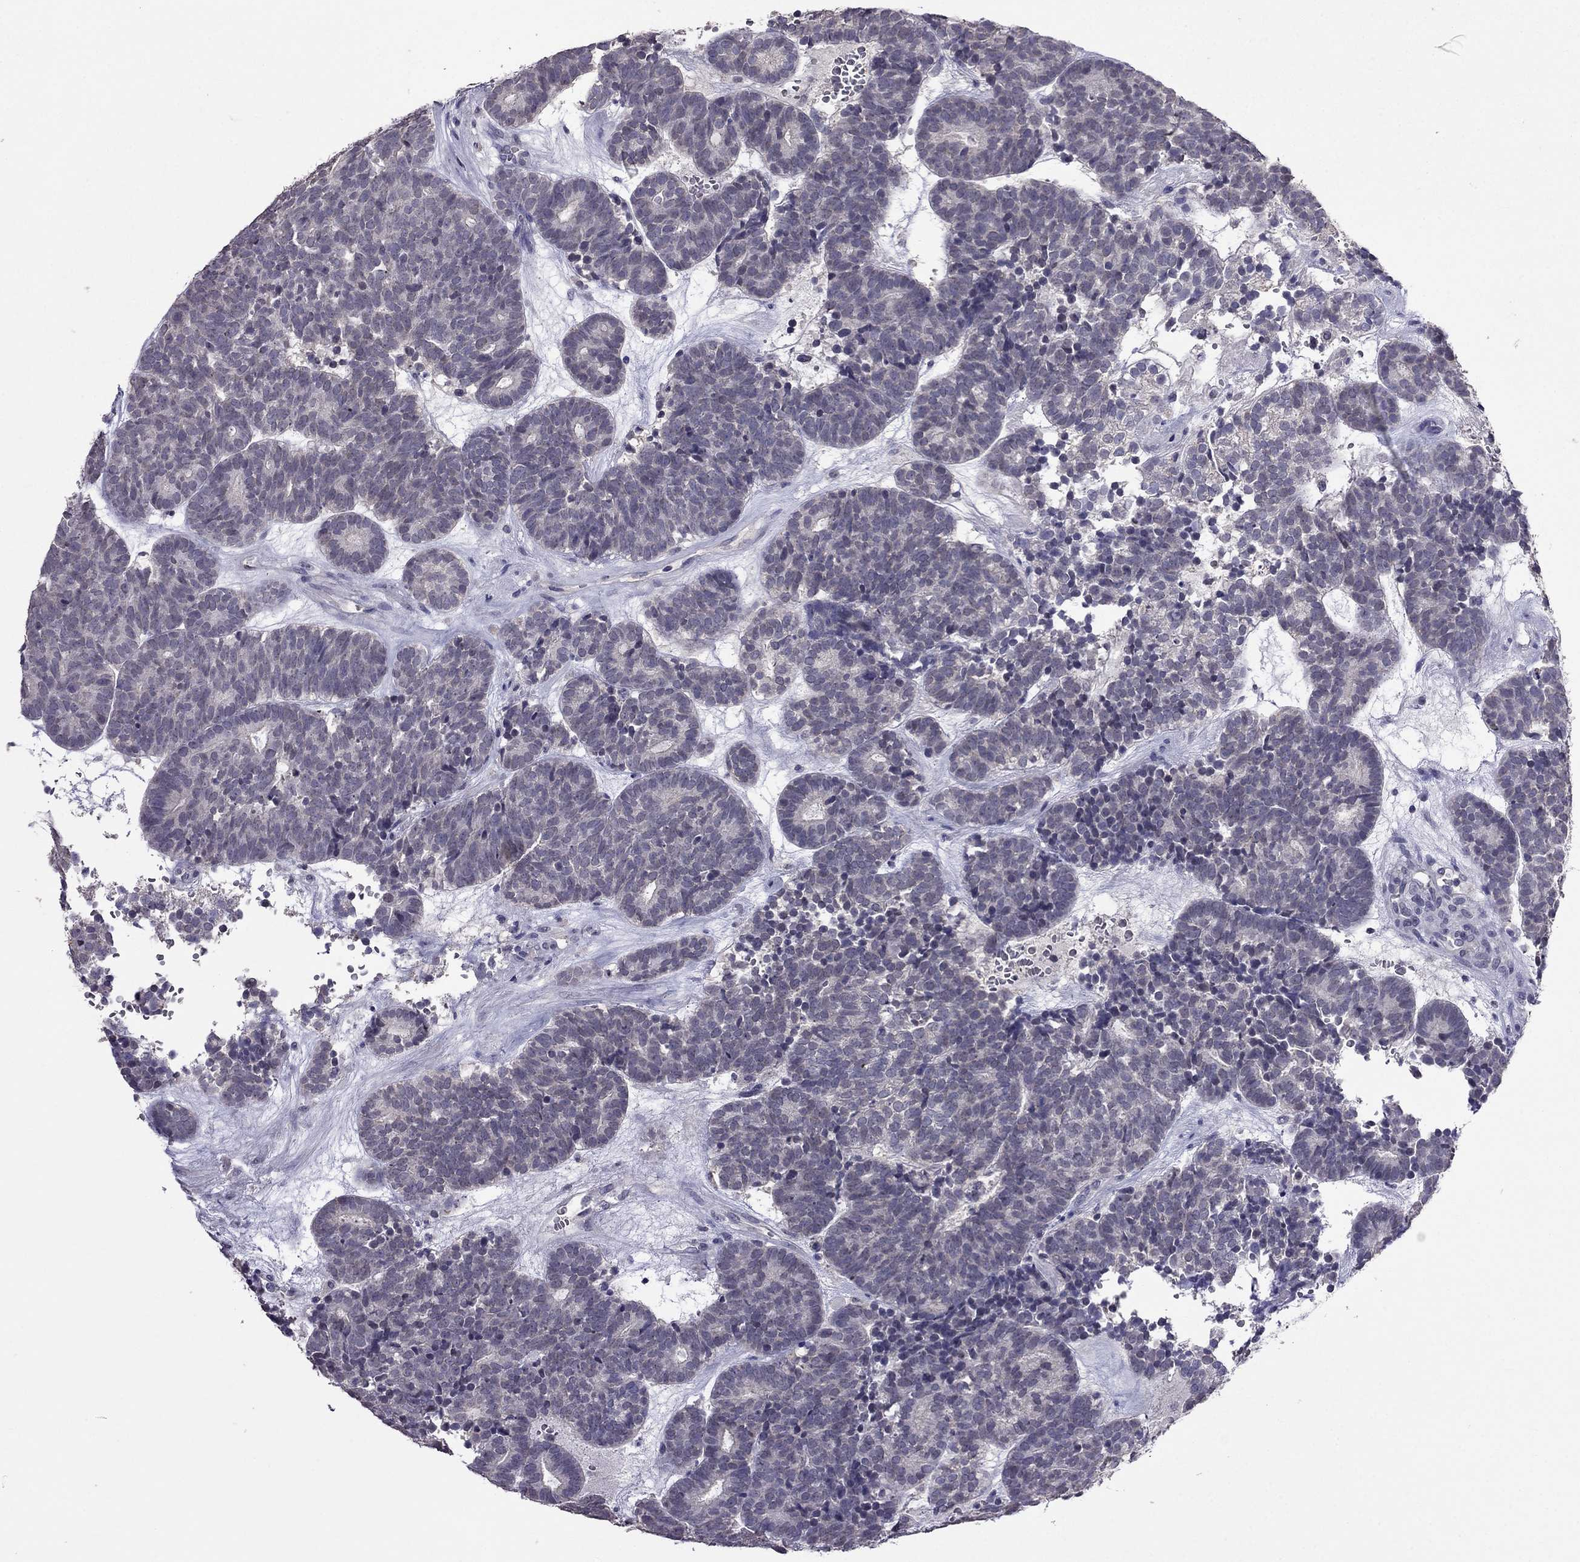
{"staining": {"intensity": "negative", "quantity": "none", "location": "none"}, "tissue": "head and neck cancer", "cell_type": "Tumor cells", "image_type": "cancer", "snomed": [{"axis": "morphology", "description": "Adenocarcinoma, NOS"}, {"axis": "topography", "description": "Head-Neck"}], "caption": "Immunohistochemical staining of human head and neck cancer (adenocarcinoma) exhibits no significant staining in tumor cells.", "gene": "AQP9", "patient": {"sex": "female", "age": 81}}